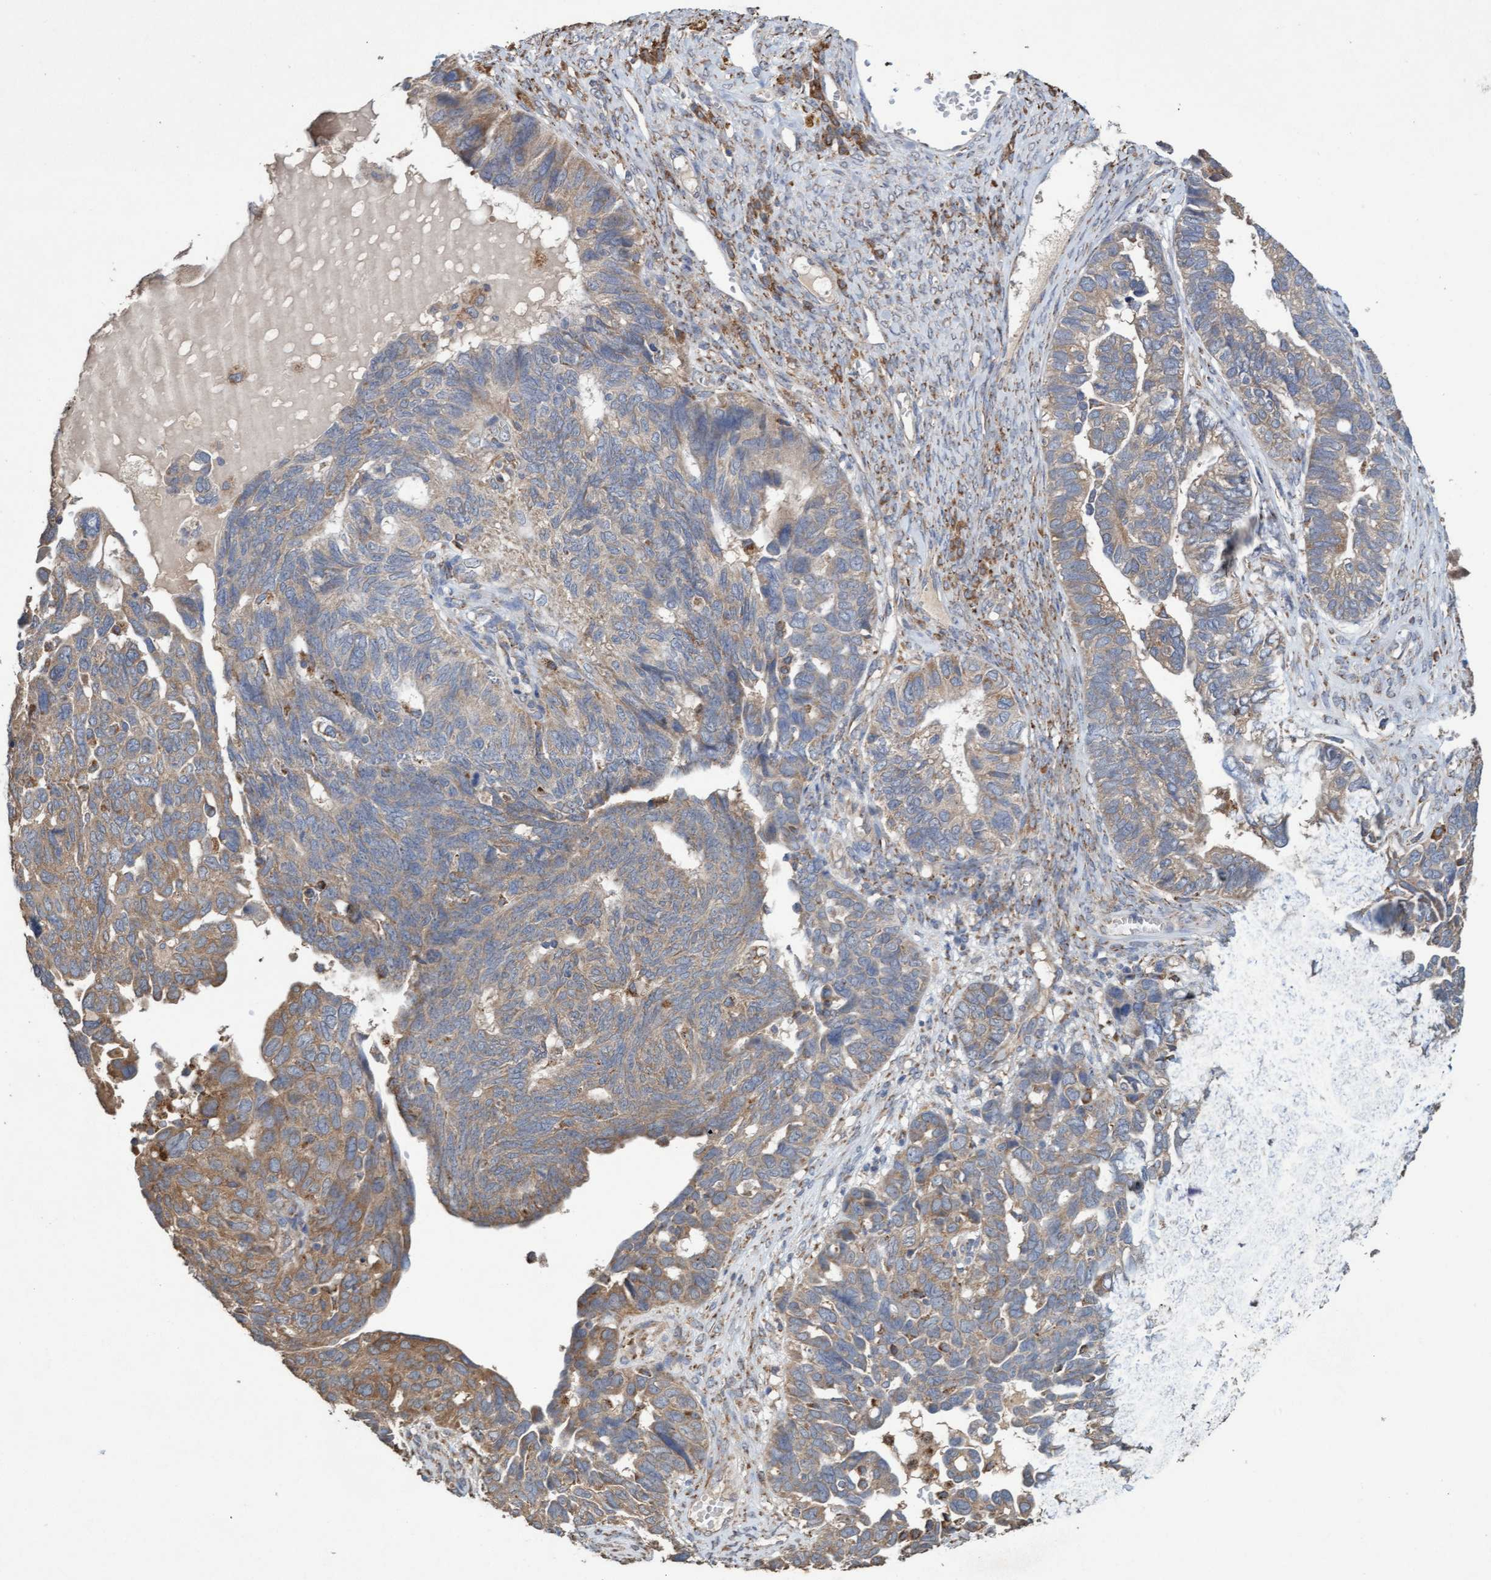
{"staining": {"intensity": "moderate", "quantity": "25%-75%", "location": "cytoplasmic/membranous"}, "tissue": "ovarian cancer", "cell_type": "Tumor cells", "image_type": "cancer", "snomed": [{"axis": "morphology", "description": "Cystadenocarcinoma, serous, NOS"}, {"axis": "topography", "description": "Ovary"}], "caption": "Immunohistochemical staining of human serous cystadenocarcinoma (ovarian) displays medium levels of moderate cytoplasmic/membranous protein expression in approximately 25%-75% of tumor cells.", "gene": "ATPAF2", "patient": {"sex": "female", "age": 79}}